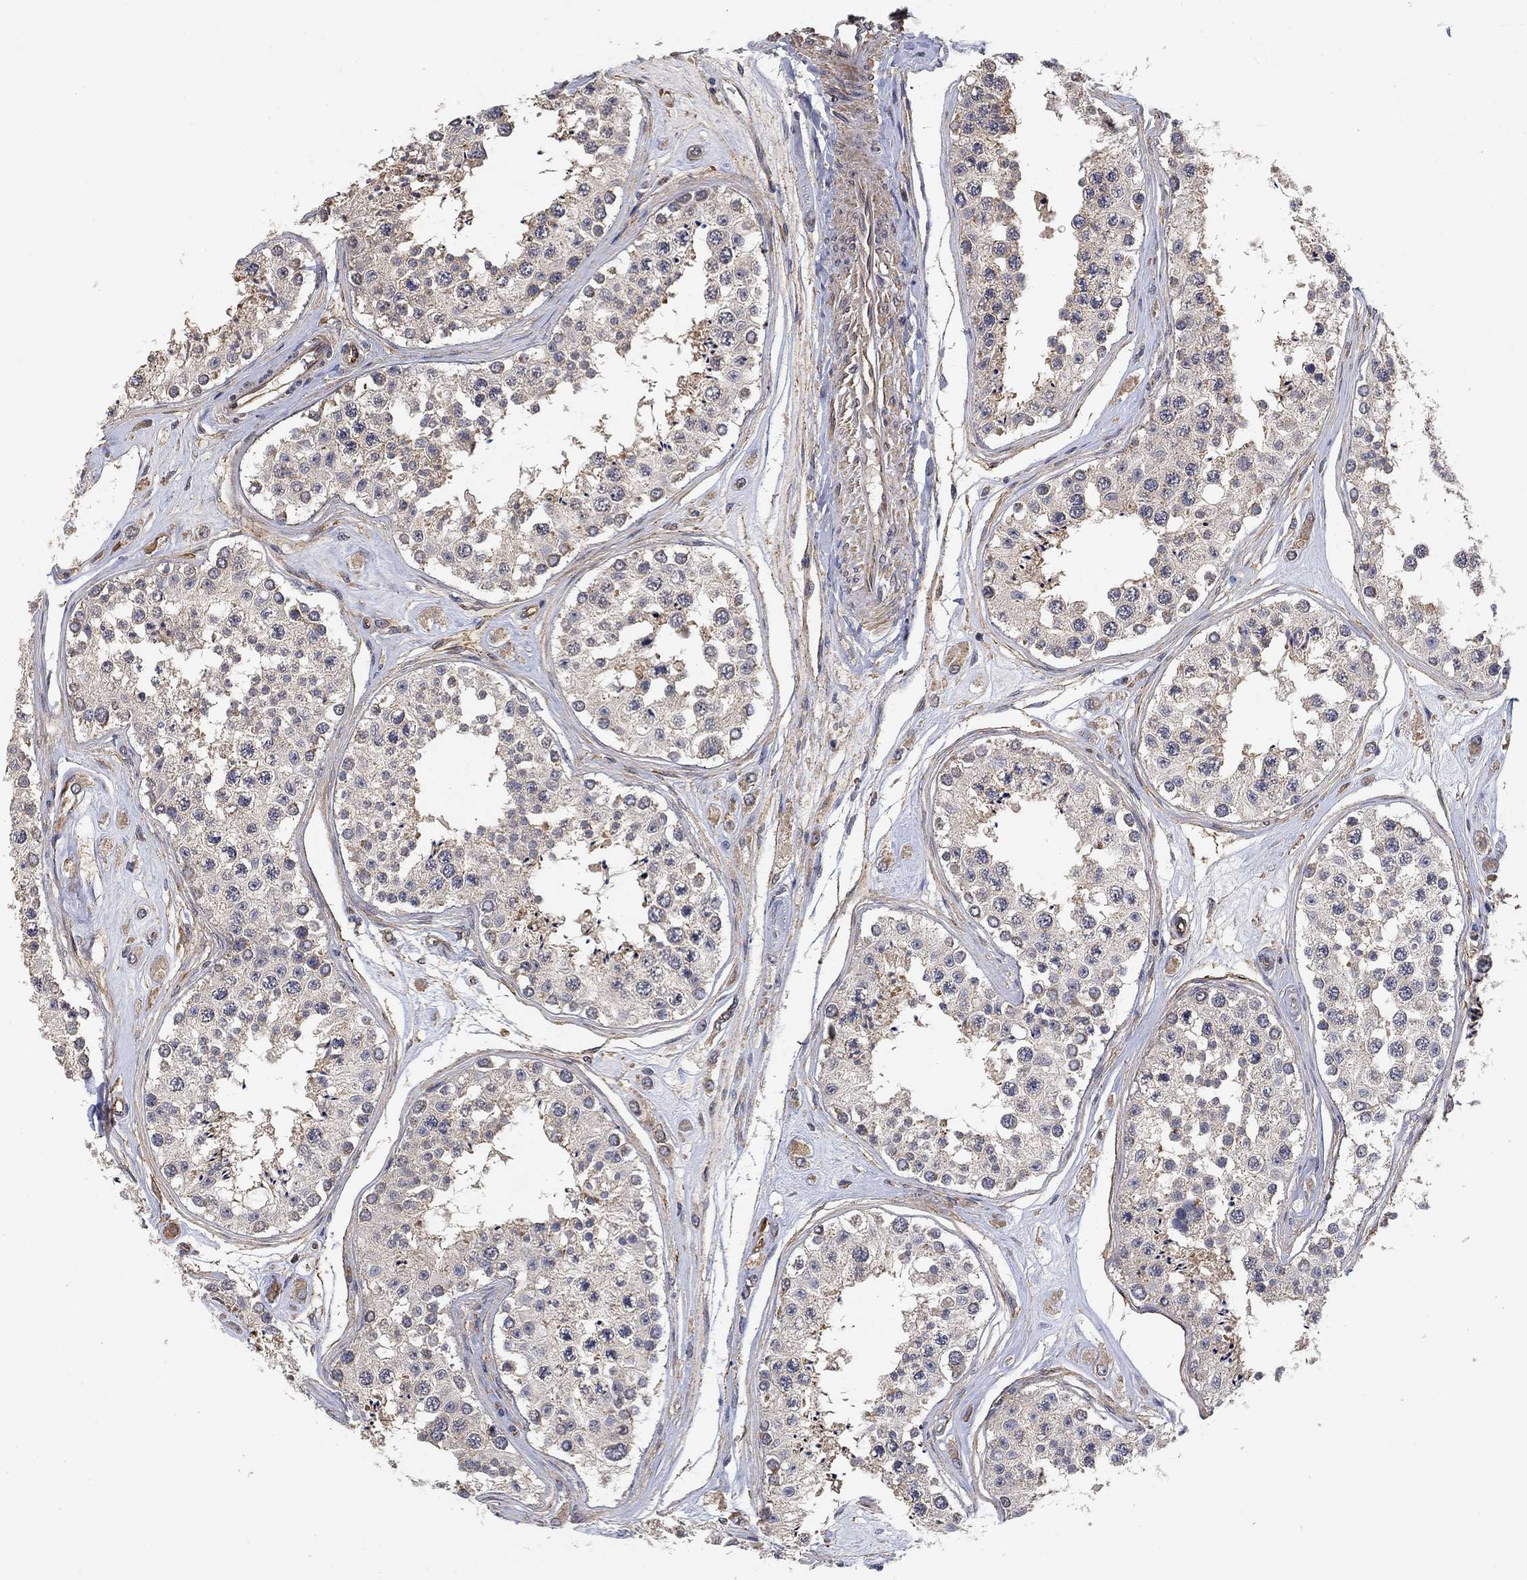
{"staining": {"intensity": "moderate", "quantity": "<25%", "location": "nuclear"}, "tissue": "testis", "cell_type": "Cells in seminiferous ducts", "image_type": "normal", "snomed": [{"axis": "morphology", "description": "Normal tissue, NOS"}, {"axis": "topography", "description": "Testis"}], "caption": "DAB immunohistochemical staining of benign human testis reveals moderate nuclear protein expression in about <25% of cells in seminiferous ducts. (Brightfield microscopy of DAB IHC at high magnification).", "gene": "MCUR1", "patient": {"sex": "male", "age": 25}}